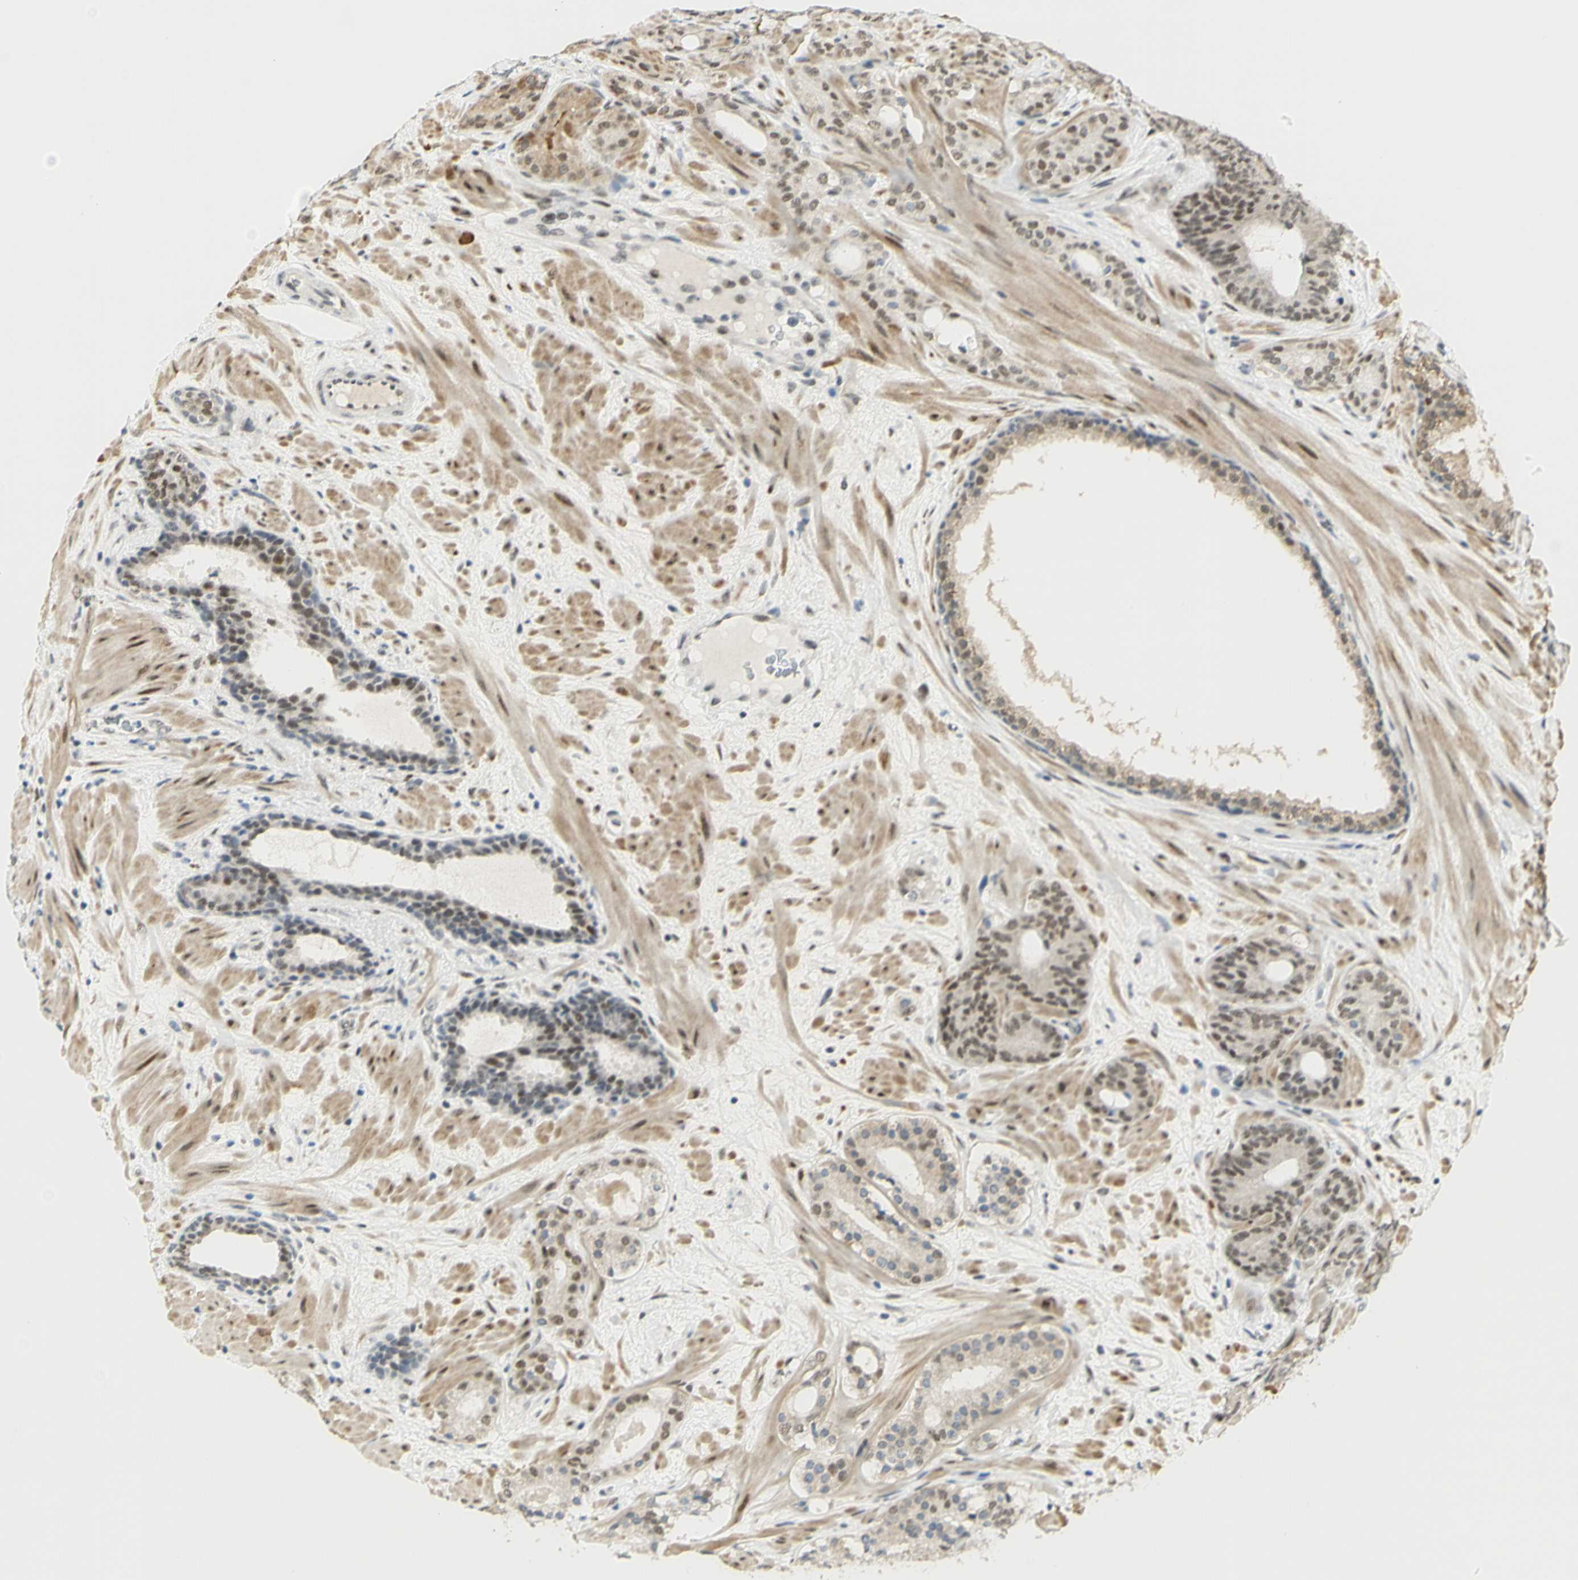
{"staining": {"intensity": "moderate", "quantity": "25%-75%", "location": "nuclear"}, "tissue": "prostate cancer", "cell_type": "Tumor cells", "image_type": "cancer", "snomed": [{"axis": "morphology", "description": "Adenocarcinoma, Low grade"}, {"axis": "topography", "description": "Prostate"}], "caption": "This is a photomicrograph of IHC staining of low-grade adenocarcinoma (prostate), which shows moderate staining in the nuclear of tumor cells.", "gene": "DDX1", "patient": {"sex": "male", "age": 63}}